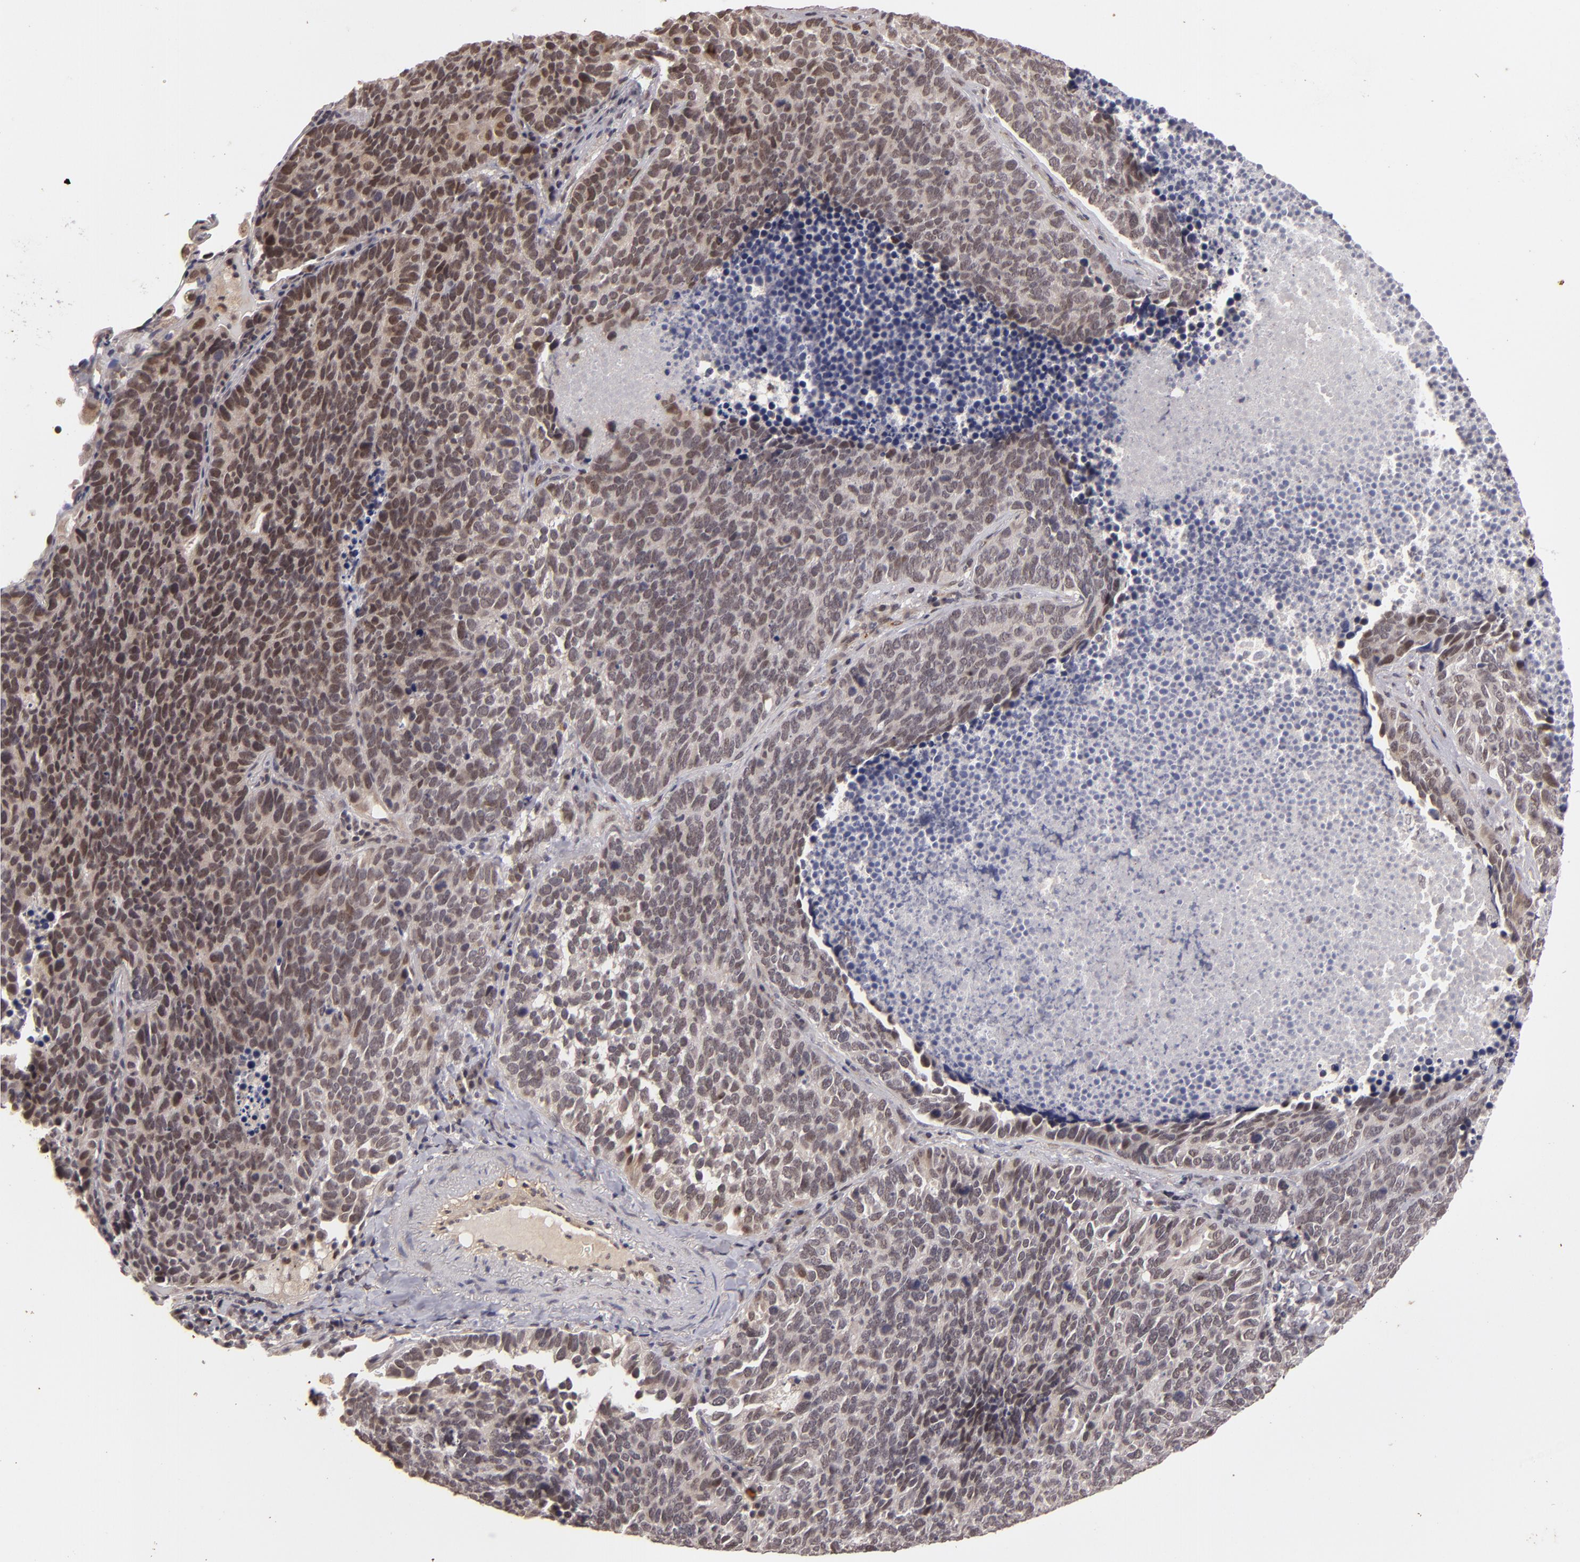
{"staining": {"intensity": "weak", "quantity": "25%-75%", "location": "cytoplasmic/membranous"}, "tissue": "lung cancer", "cell_type": "Tumor cells", "image_type": "cancer", "snomed": [{"axis": "morphology", "description": "Neoplasm, malignant, NOS"}, {"axis": "topography", "description": "Lung"}], "caption": "Lung cancer stained with a brown dye demonstrates weak cytoplasmic/membranous positive expression in about 25%-75% of tumor cells.", "gene": "DFFA", "patient": {"sex": "female", "age": 75}}